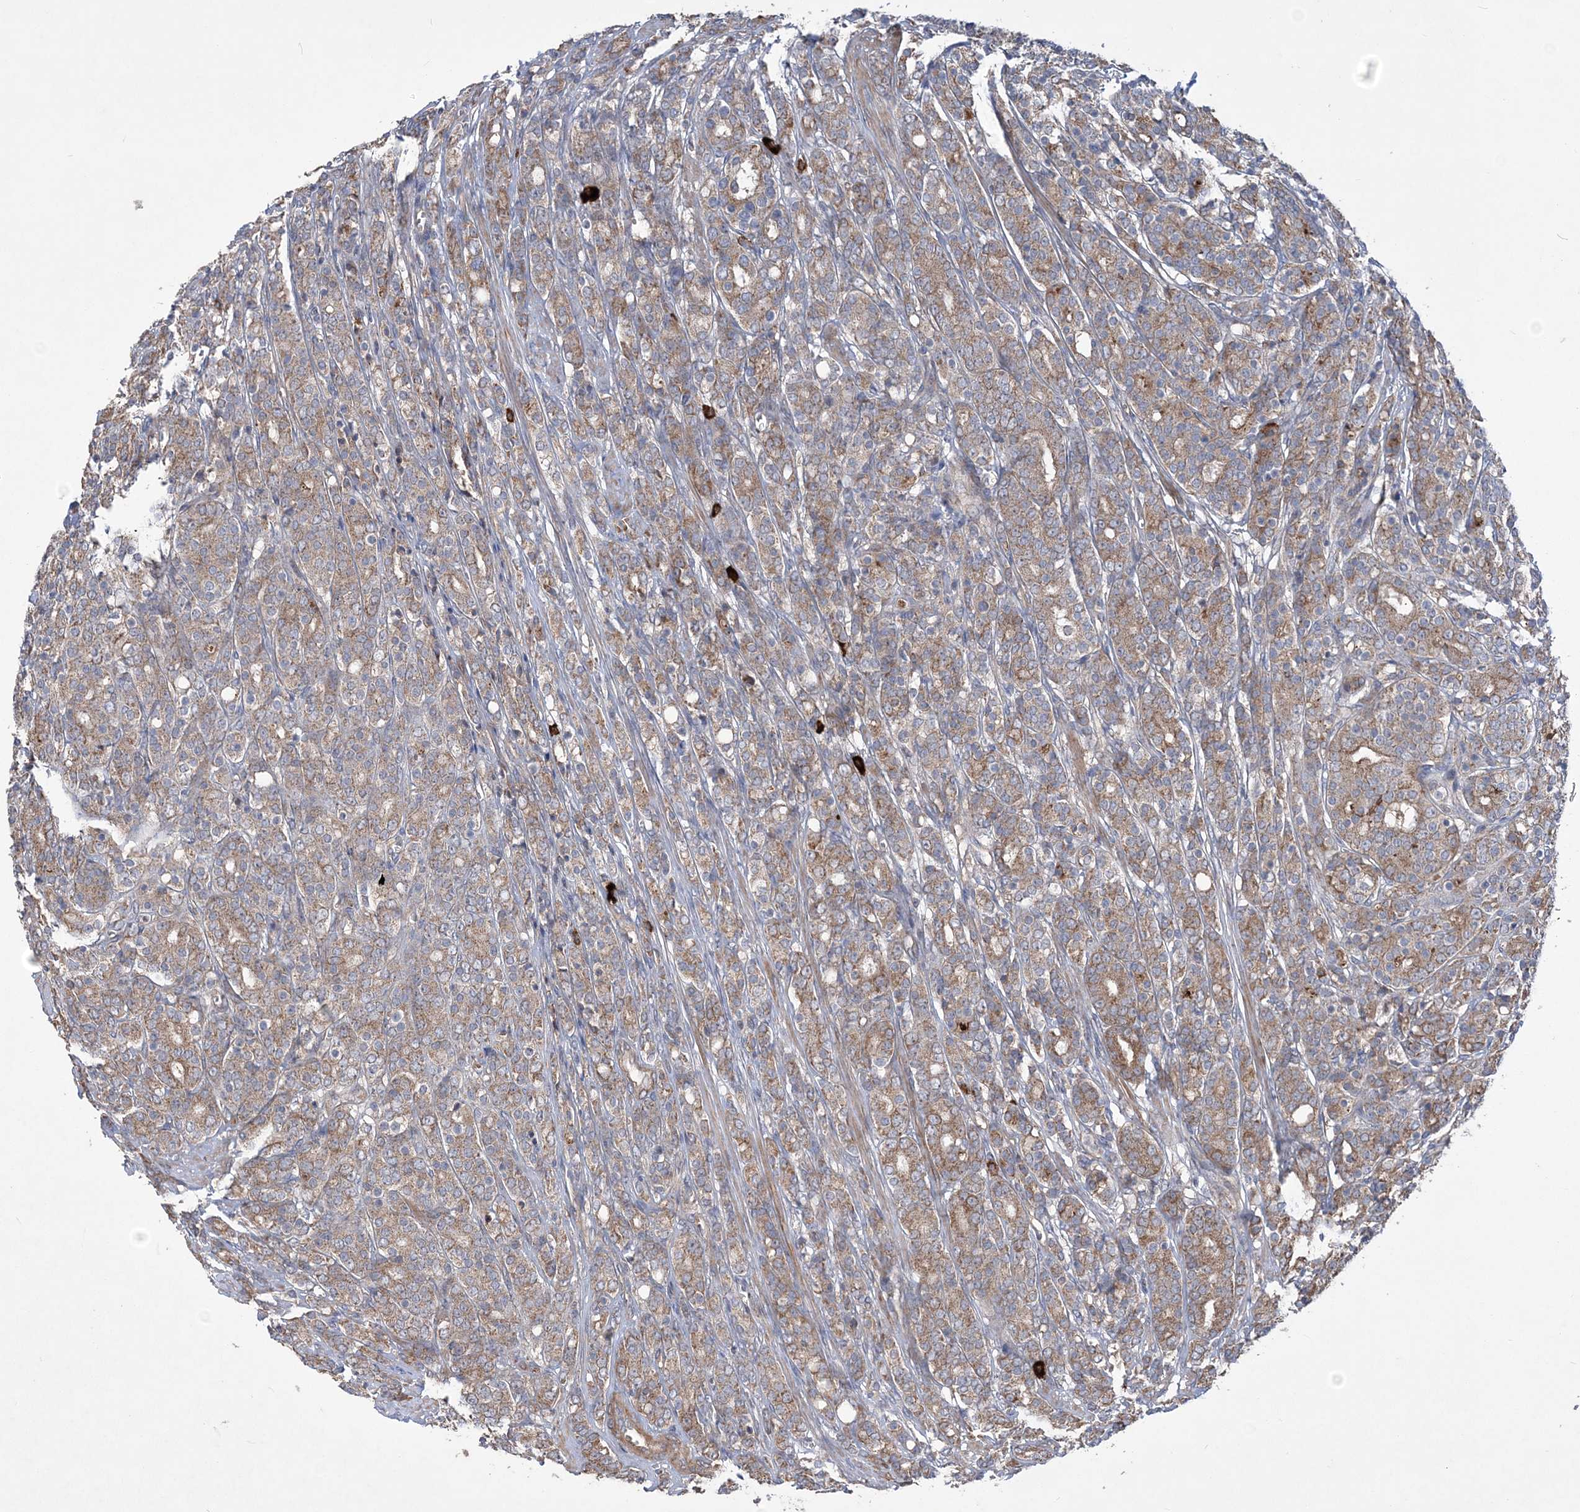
{"staining": {"intensity": "moderate", "quantity": ">75%", "location": "cytoplasmic/membranous"}, "tissue": "prostate cancer", "cell_type": "Tumor cells", "image_type": "cancer", "snomed": [{"axis": "morphology", "description": "Adenocarcinoma, High grade"}, {"axis": "topography", "description": "Prostate"}], "caption": "This photomicrograph reveals prostate high-grade adenocarcinoma stained with IHC to label a protein in brown. The cytoplasmic/membranous of tumor cells show moderate positivity for the protein. Nuclei are counter-stained blue.", "gene": "MTRF1L", "patient": {"sex": "male", "age": 62}}